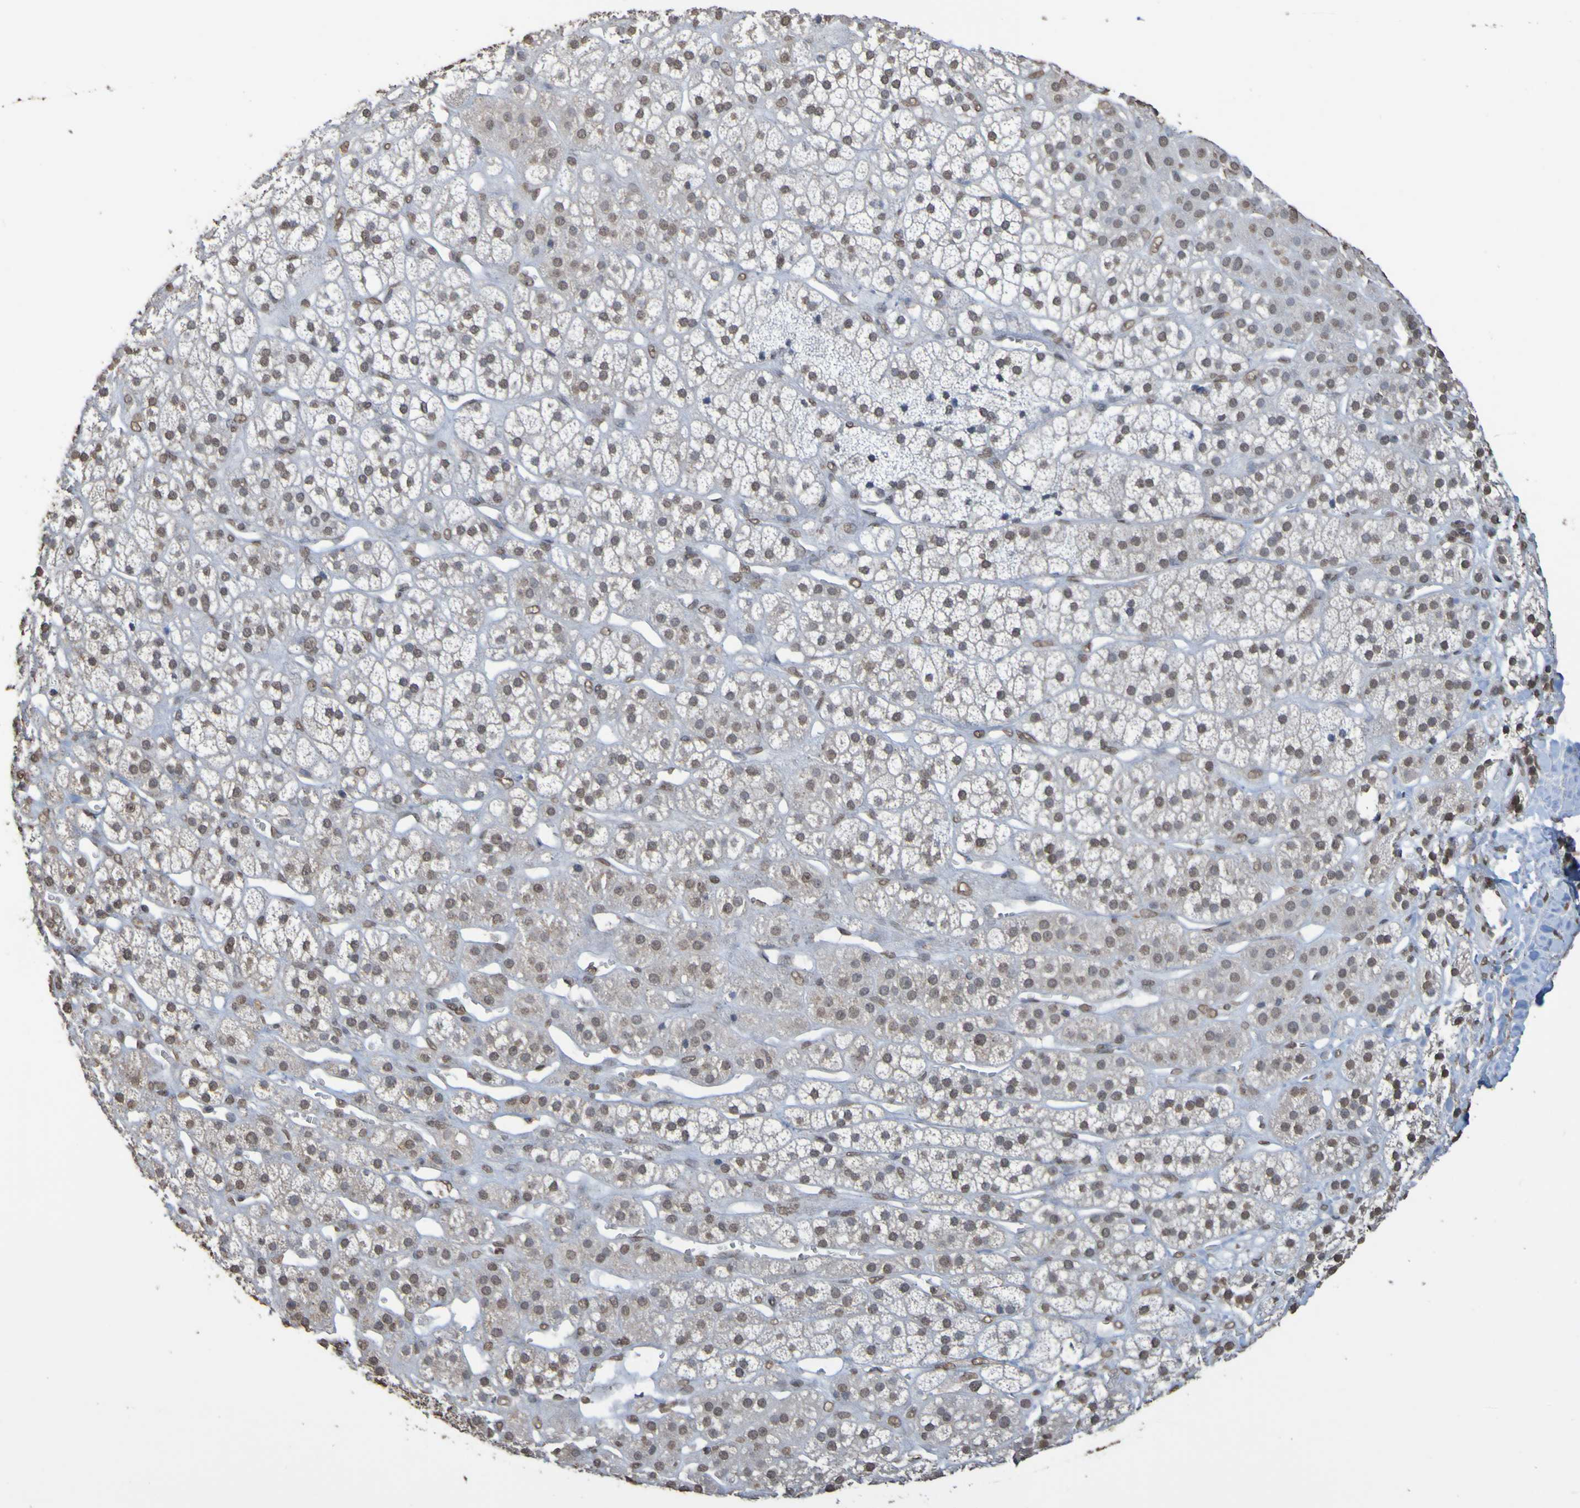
{"staining": {"intensity": "weak", "quantity": ">75%", "location": "nuclear"}, "tissue": "adrenal gland", "cell_type": "Glandular cells", "image_type": "normal", "snomed": [{"axis": "morphology", "description": "Normal tissue, NOS"}, {"axis": "topography", "description": "Adrenal gland"}], "caption": "A brown stain highlights weak nuclear staining of a protein in glandular cells of normal human adrenal gland.", "gene": "ALKBH2", "patient": {"sex": "male", "age": 56}}